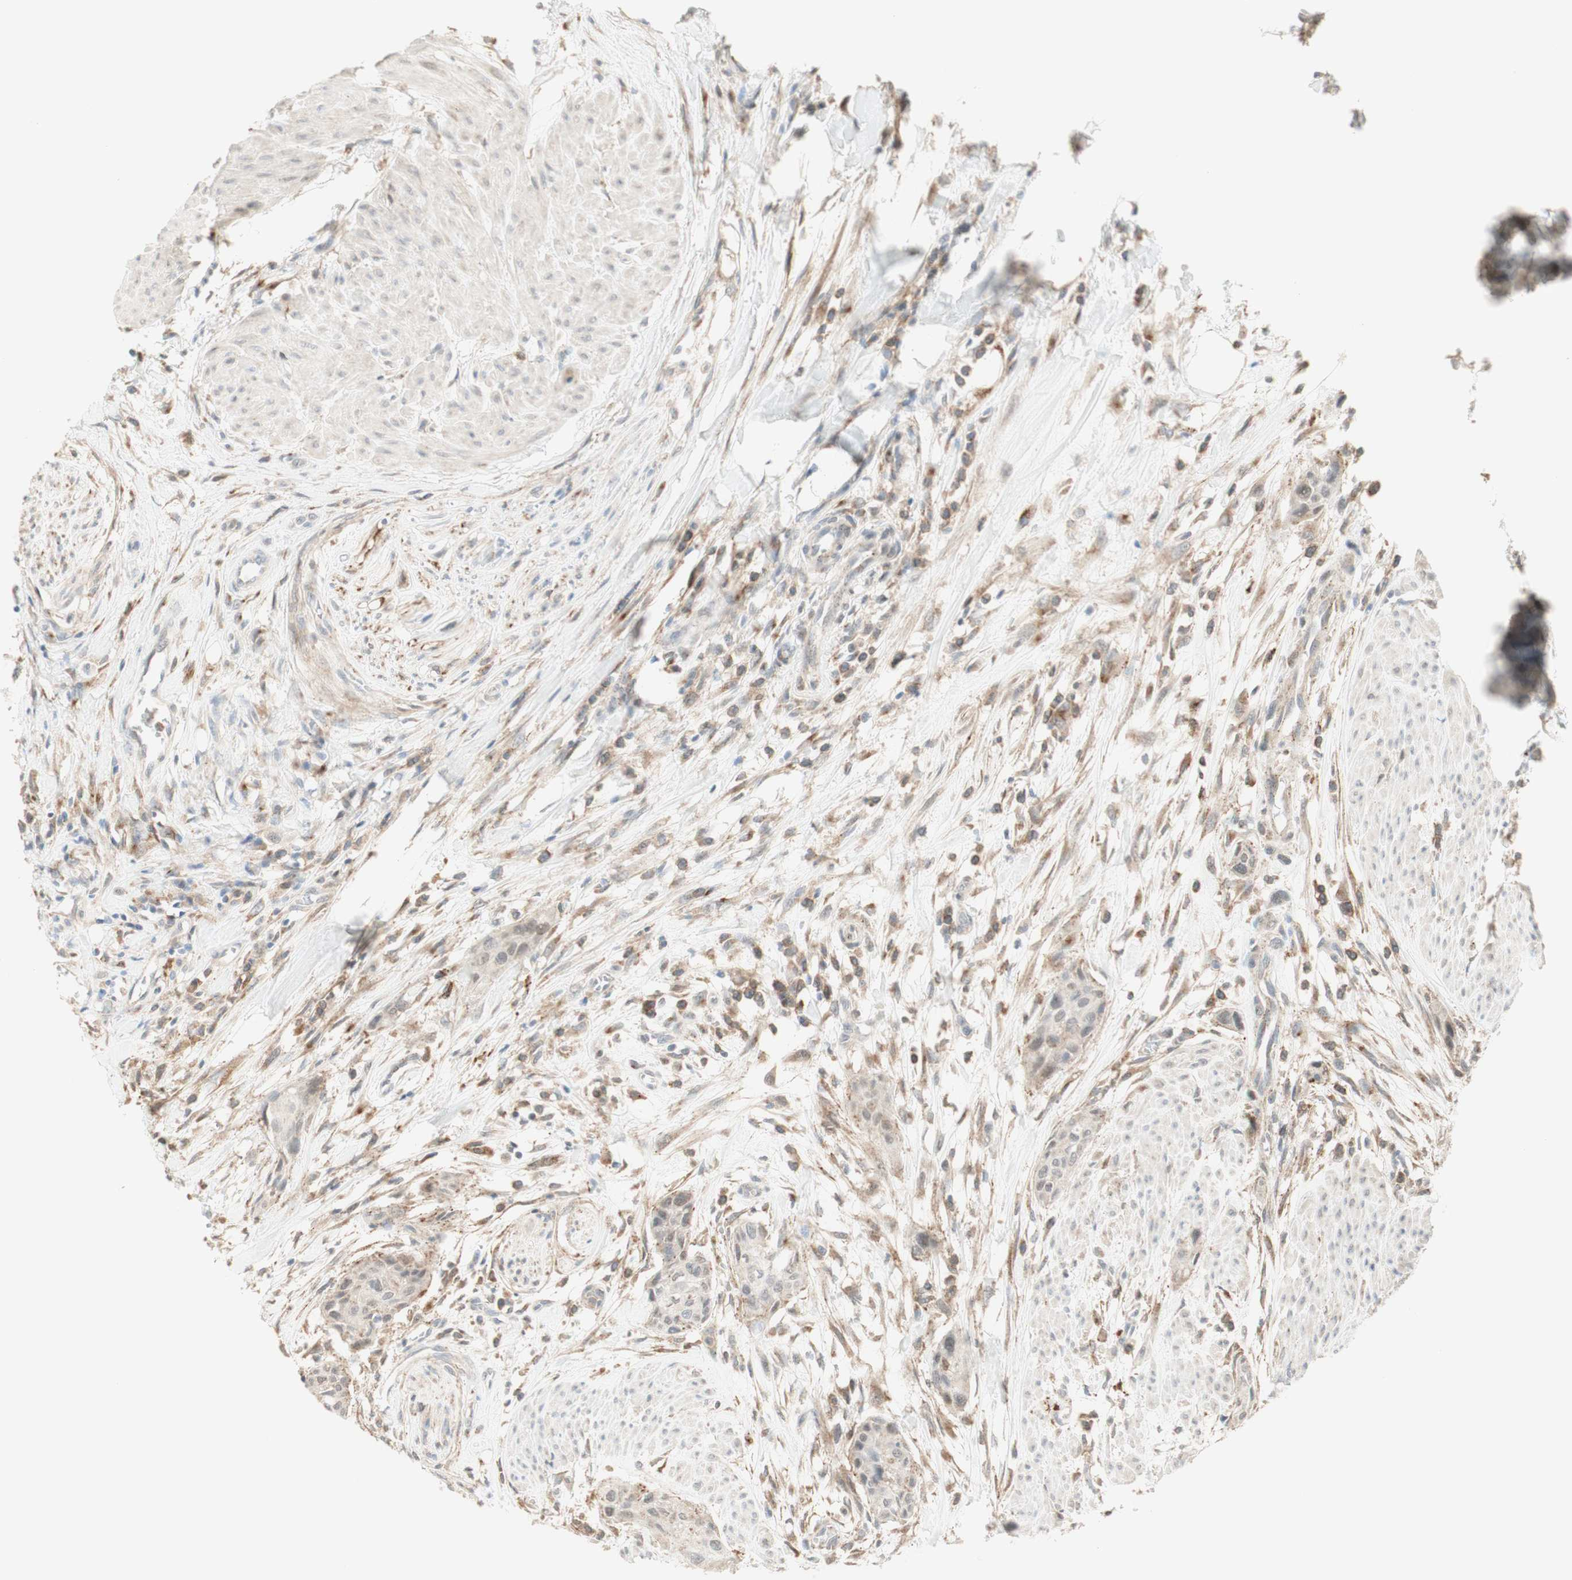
{"staining": {"intensity": "negative", "quantity": "none", "location": "none"}, "tissue": "urothelial cancer", "cell_type": "Tumor cells", "image_type": "cancer", "snomed": [{"axis": "morphology", "description": "Urothelial carcinoma, High grade"}, {"axis": "topography", "description": "Urinary bladder"}], "caption": "Protein analysis of urothelial cancer reveals no significant expression in tumor cells.", "gene": "GAPT", "patient": {"sex": "male", "age": 35}}